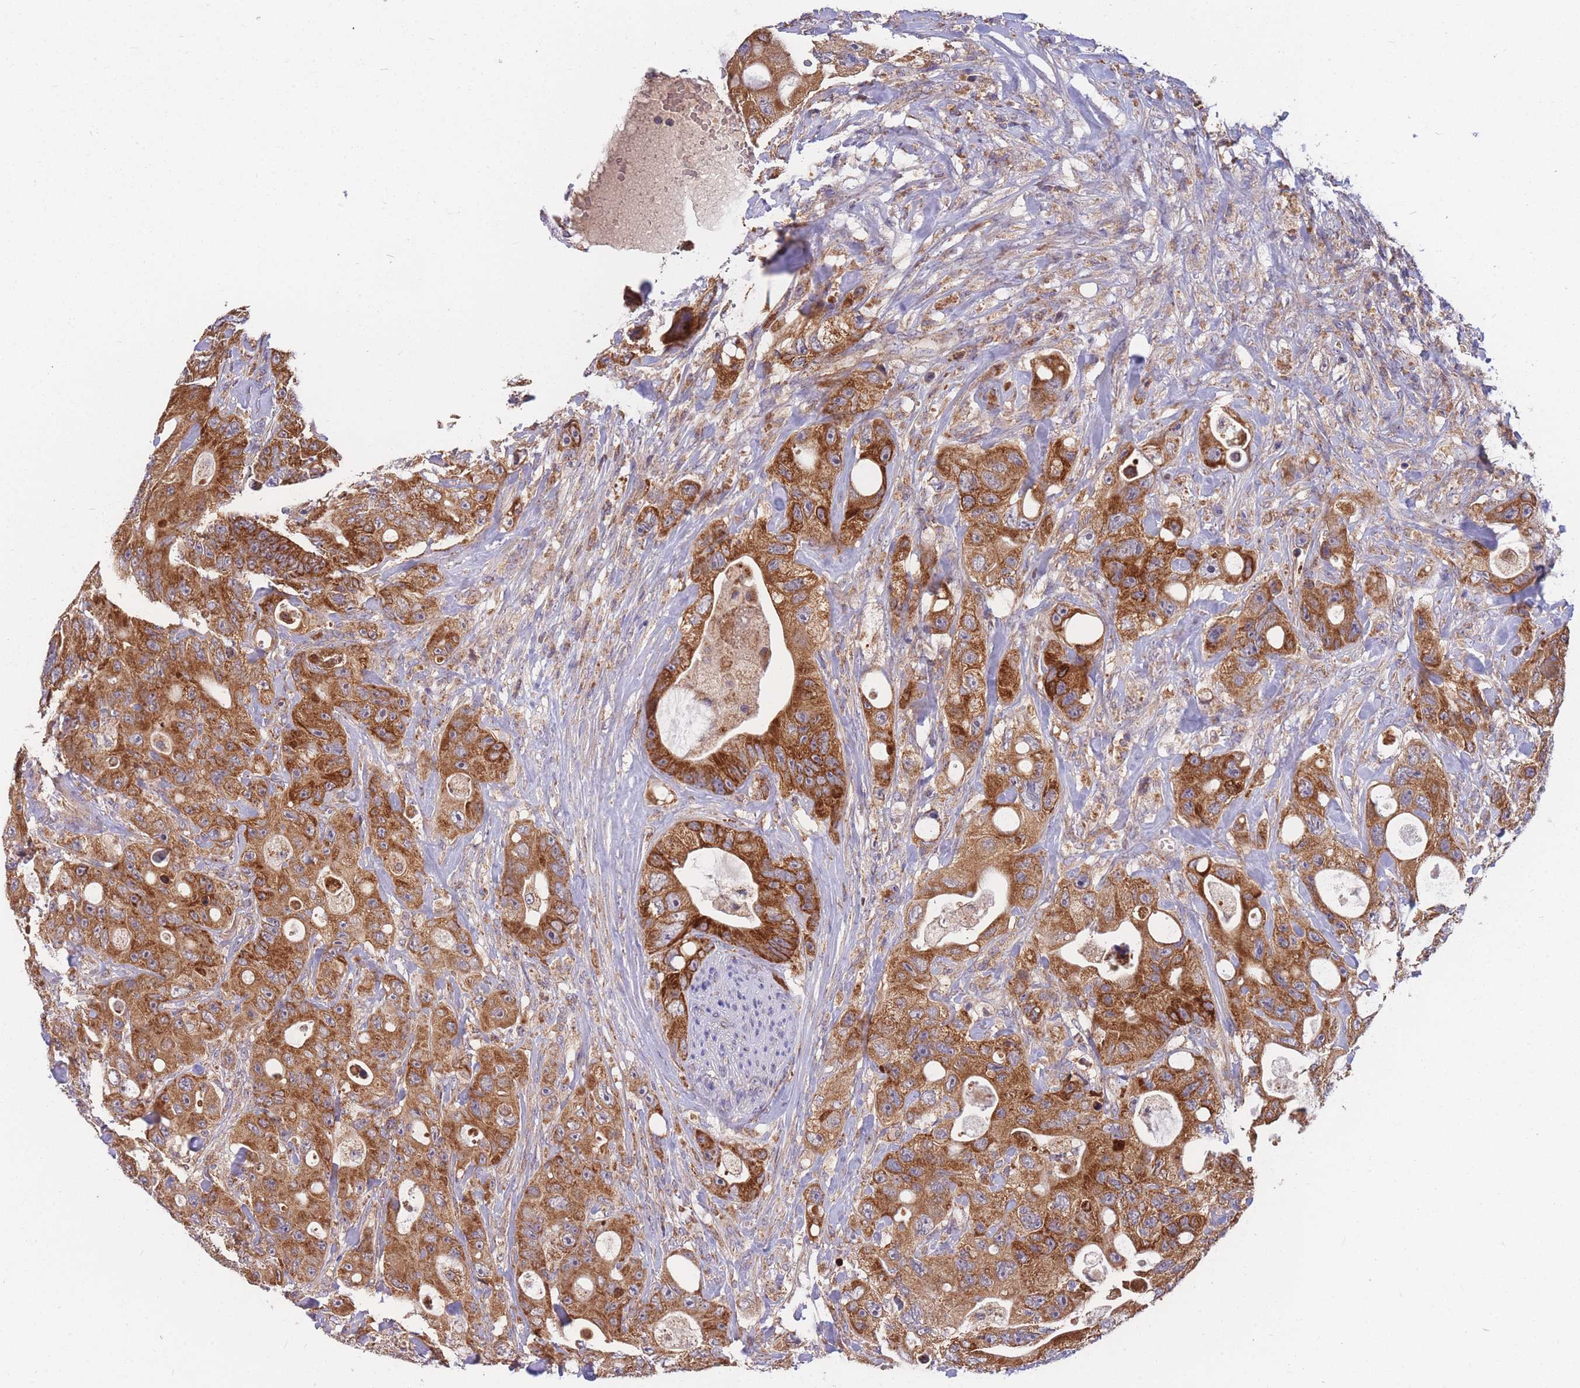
{"staining": {"intensity": "strong", "quantity": ">75%", "location": "cytoplasmic/membranous"}, "tissue": "colorectal cancer", "cell_type": "Tumor cells", "image_type": "cancer", "snomed": [{"axis": "morphology", "description": "Adenocarcinoma, NOS"}, {"axis": "topography", "description": "Colon"}], "caption": "Human colorectal adenocarcinoma stained for a protein (brown) exhibits strong cytoplasmic/membranous positive expression in about >75% of tumor cells.", "gene": "PTPMT1", "patient": {"sex": "female", "age": 46}}